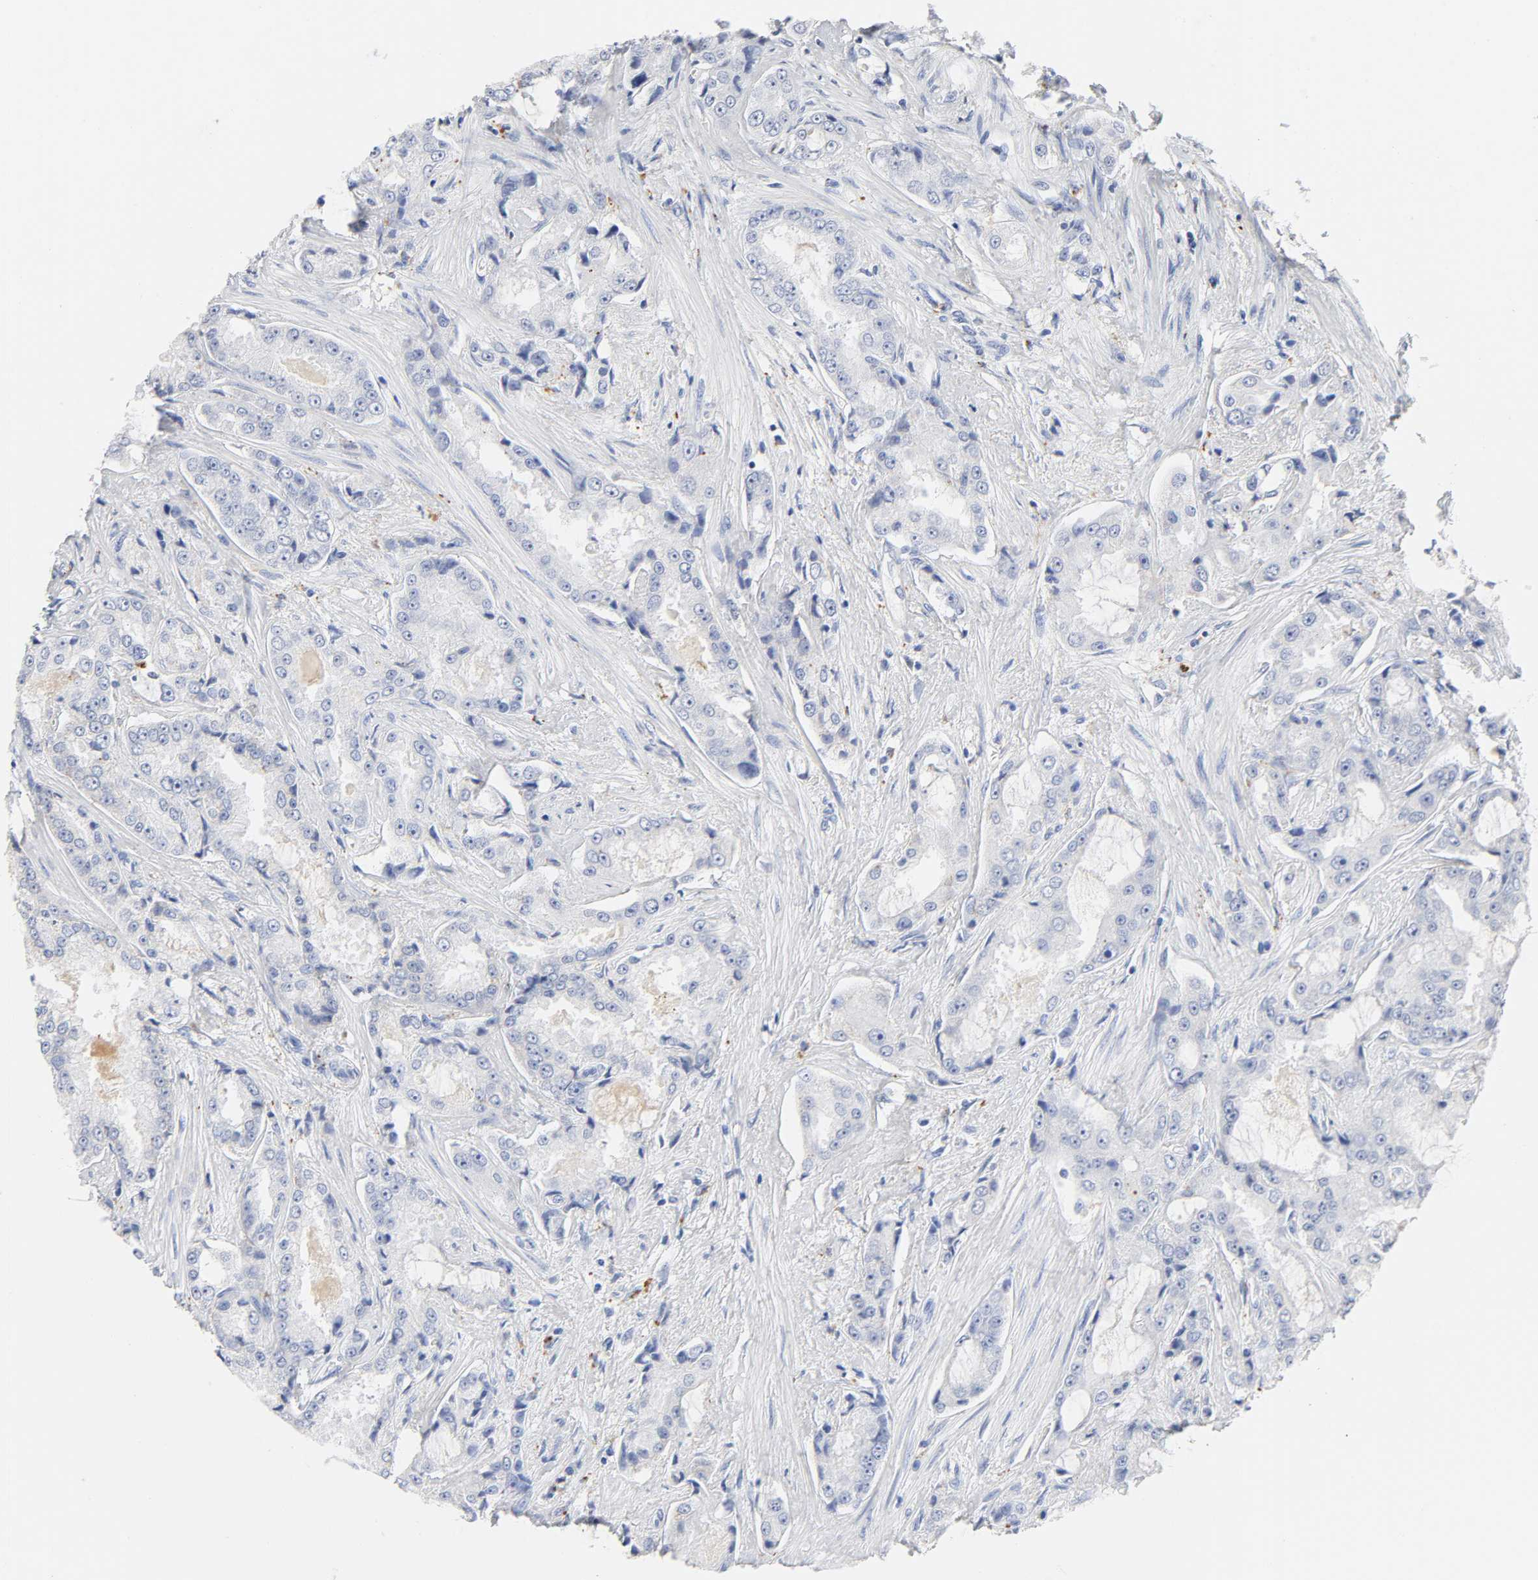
{"staining": {"intensity": "negative", "quantity": "none", "location": "none"}, "tissue": "prostate cancer", "cell_type": "Tumor cells", "image_type": "cancer", "snomed": [{"axis": "morphology", "description": "Adenocarcinoma, High grade"}, {"axis": "topography", "description": "Prostate"}], "caption": "IHC micrograph of neoplastic tissue: human high-grade adenocarcinoma (prostate) stained with DAB exhibits no significant protein positivity in tumor cells. (Brightfield microscopy of DAB (3,3'-diaminobenzidine) IHC at high magnification).", "gene": "PLP1", "patient": {"sex": "male", "age": 73}}